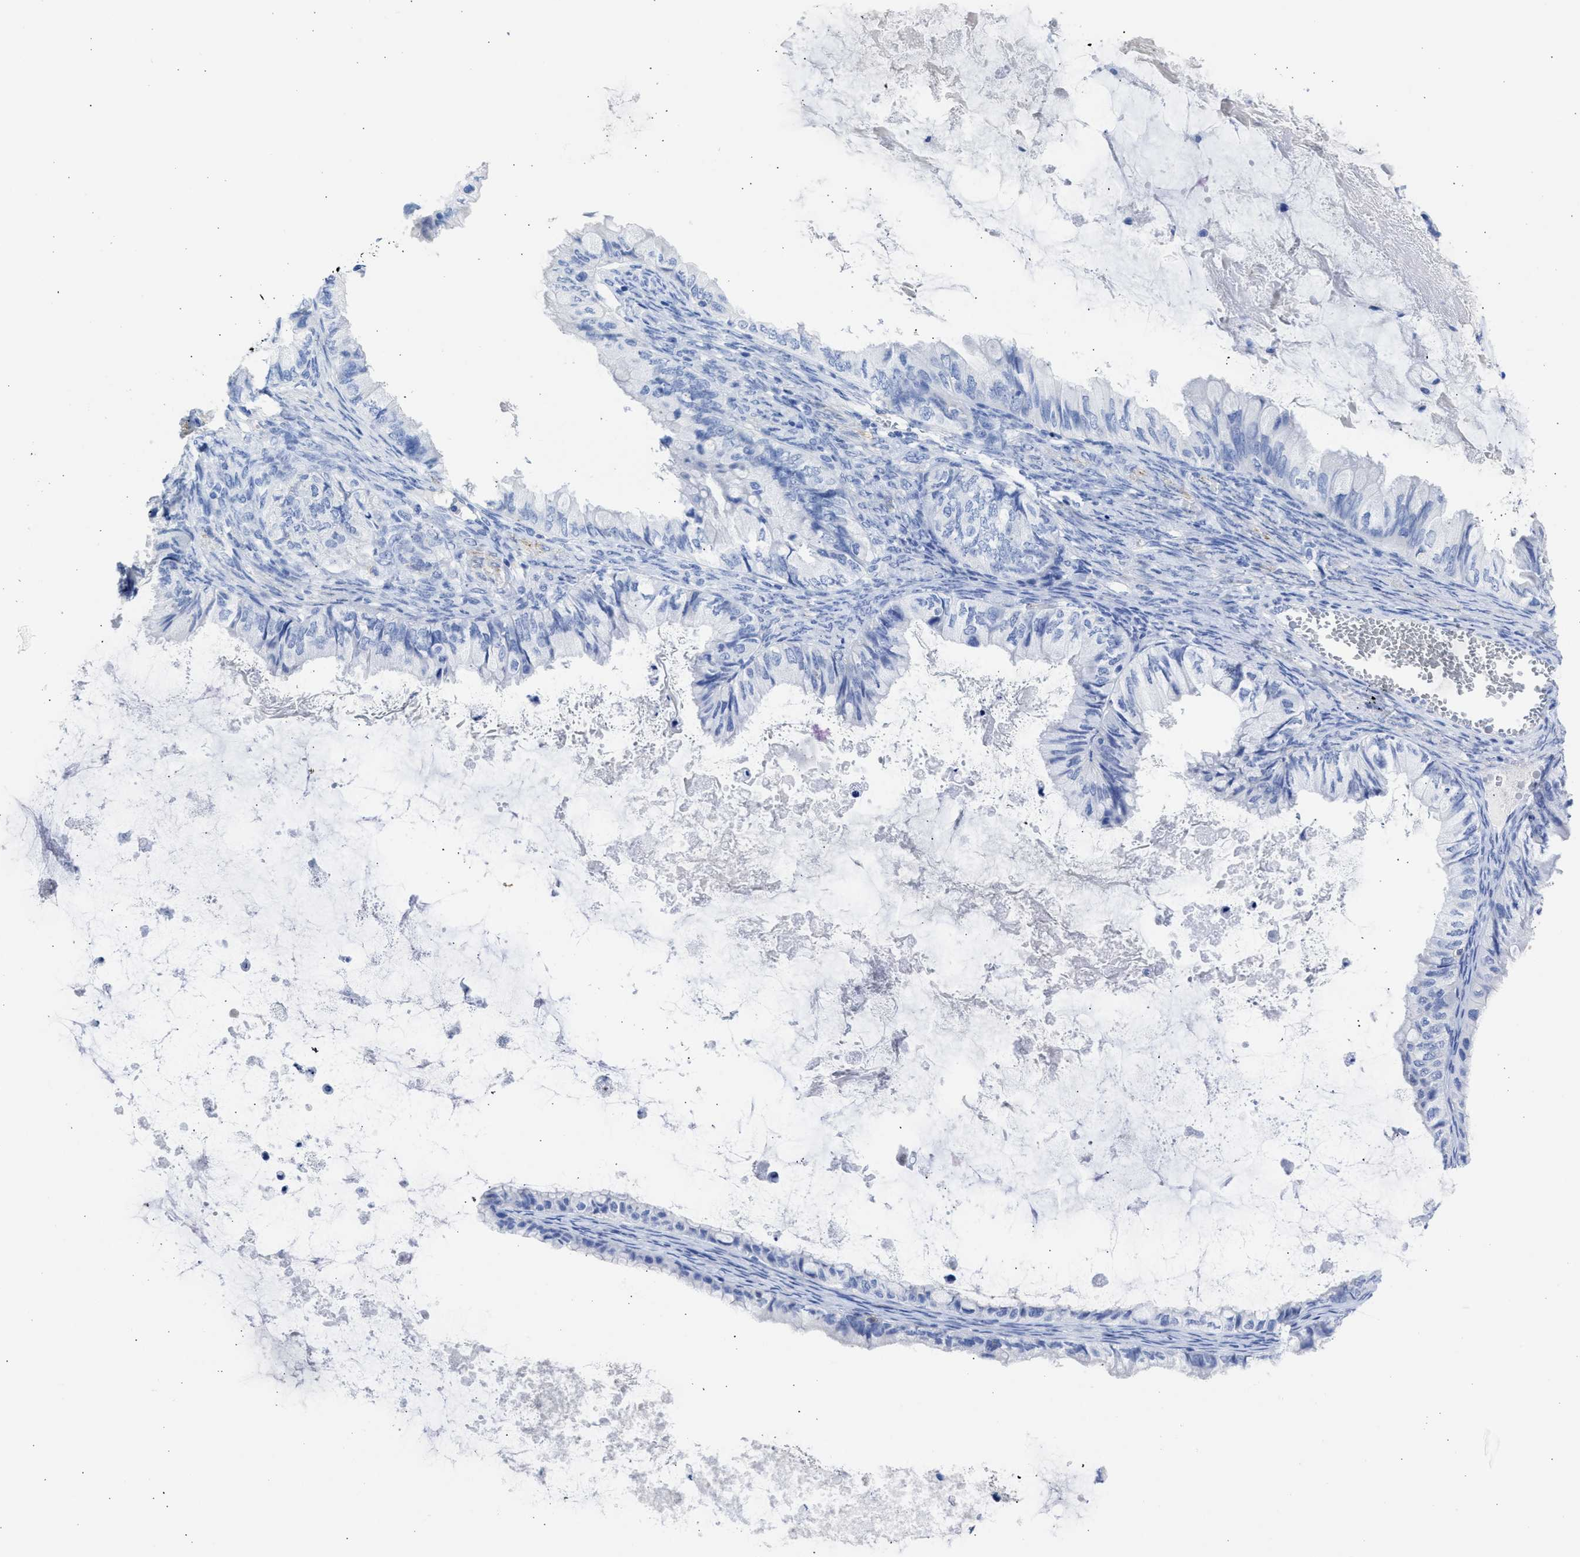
{"staining": {"intensity": "negative", "quantity": "none", "location": "none"}, "tissue": "ovarian cancer", "cell_type": "Tumor cells", "image_type": "cancer", "snomed": [{"axis": "morphology", "description": "Cystadenocarcinoma, mucinous, NOS"}, {"axis": "topography", "description": "Ovary"}], "caption": "Immunohistochemistry of ovarian cancer displays no positivity in tumor cells.", "gene": "NCAM1", "patient": {"sex": "female", "age": 80}}